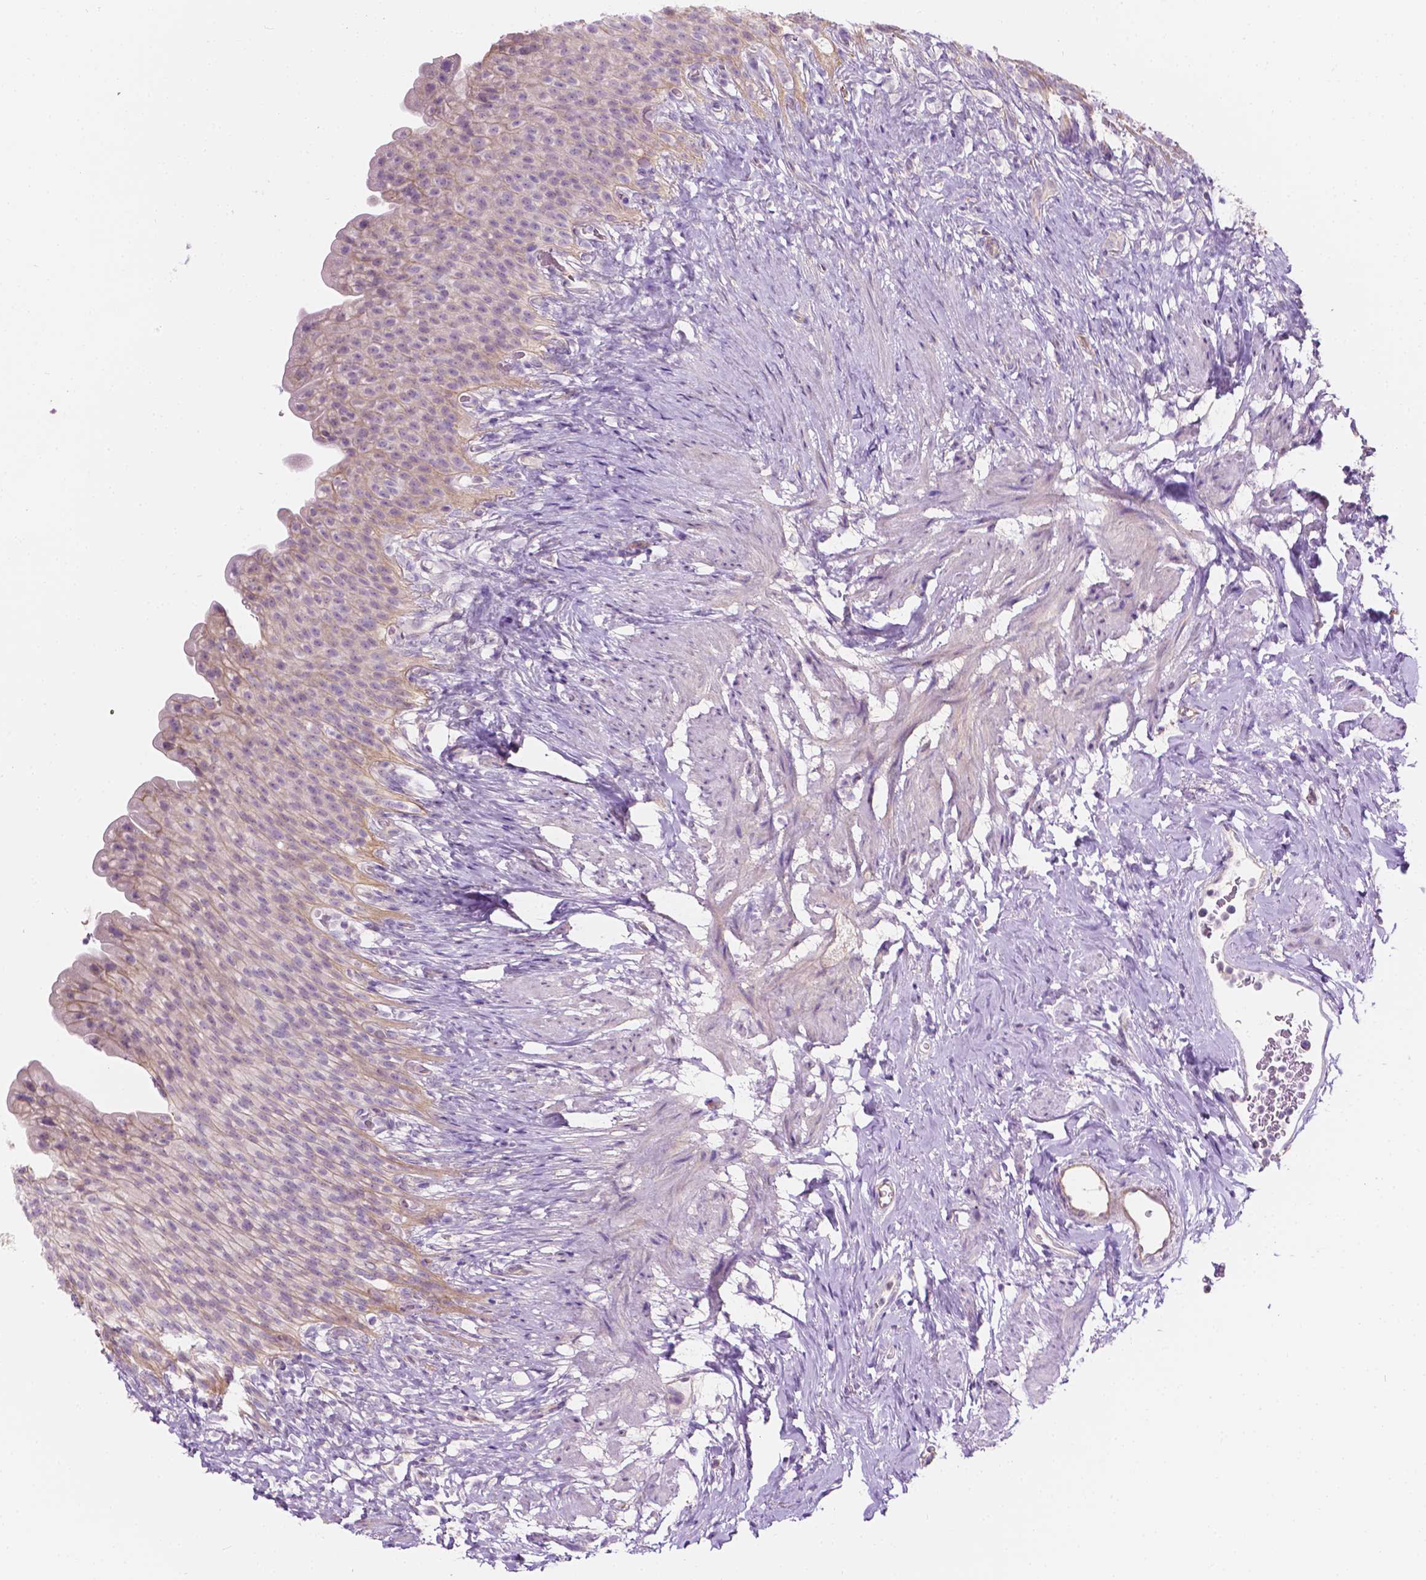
{"staining": {"intensity": "weak", "quantity": "<25%", "location": "cytoplasmic/membranous"}, "tissue": "urinary bladder", "cell_type": "Urothelial cells", "image_type": "normal", "snomed": [{"axis": "morphology", "description": "Normal tissue, NOS"}, {"axis": "topography", "description": "Urinary bladder"}, {"axis": "topography", "description": "Prostate"}], "caption": "This is a histopathology image of IHC staining of unremarkable urinary bladder, which shows no expression in urothelial cells.", "gene": "NOS1AP", "patient": {"sex": "male", "age": 76}}